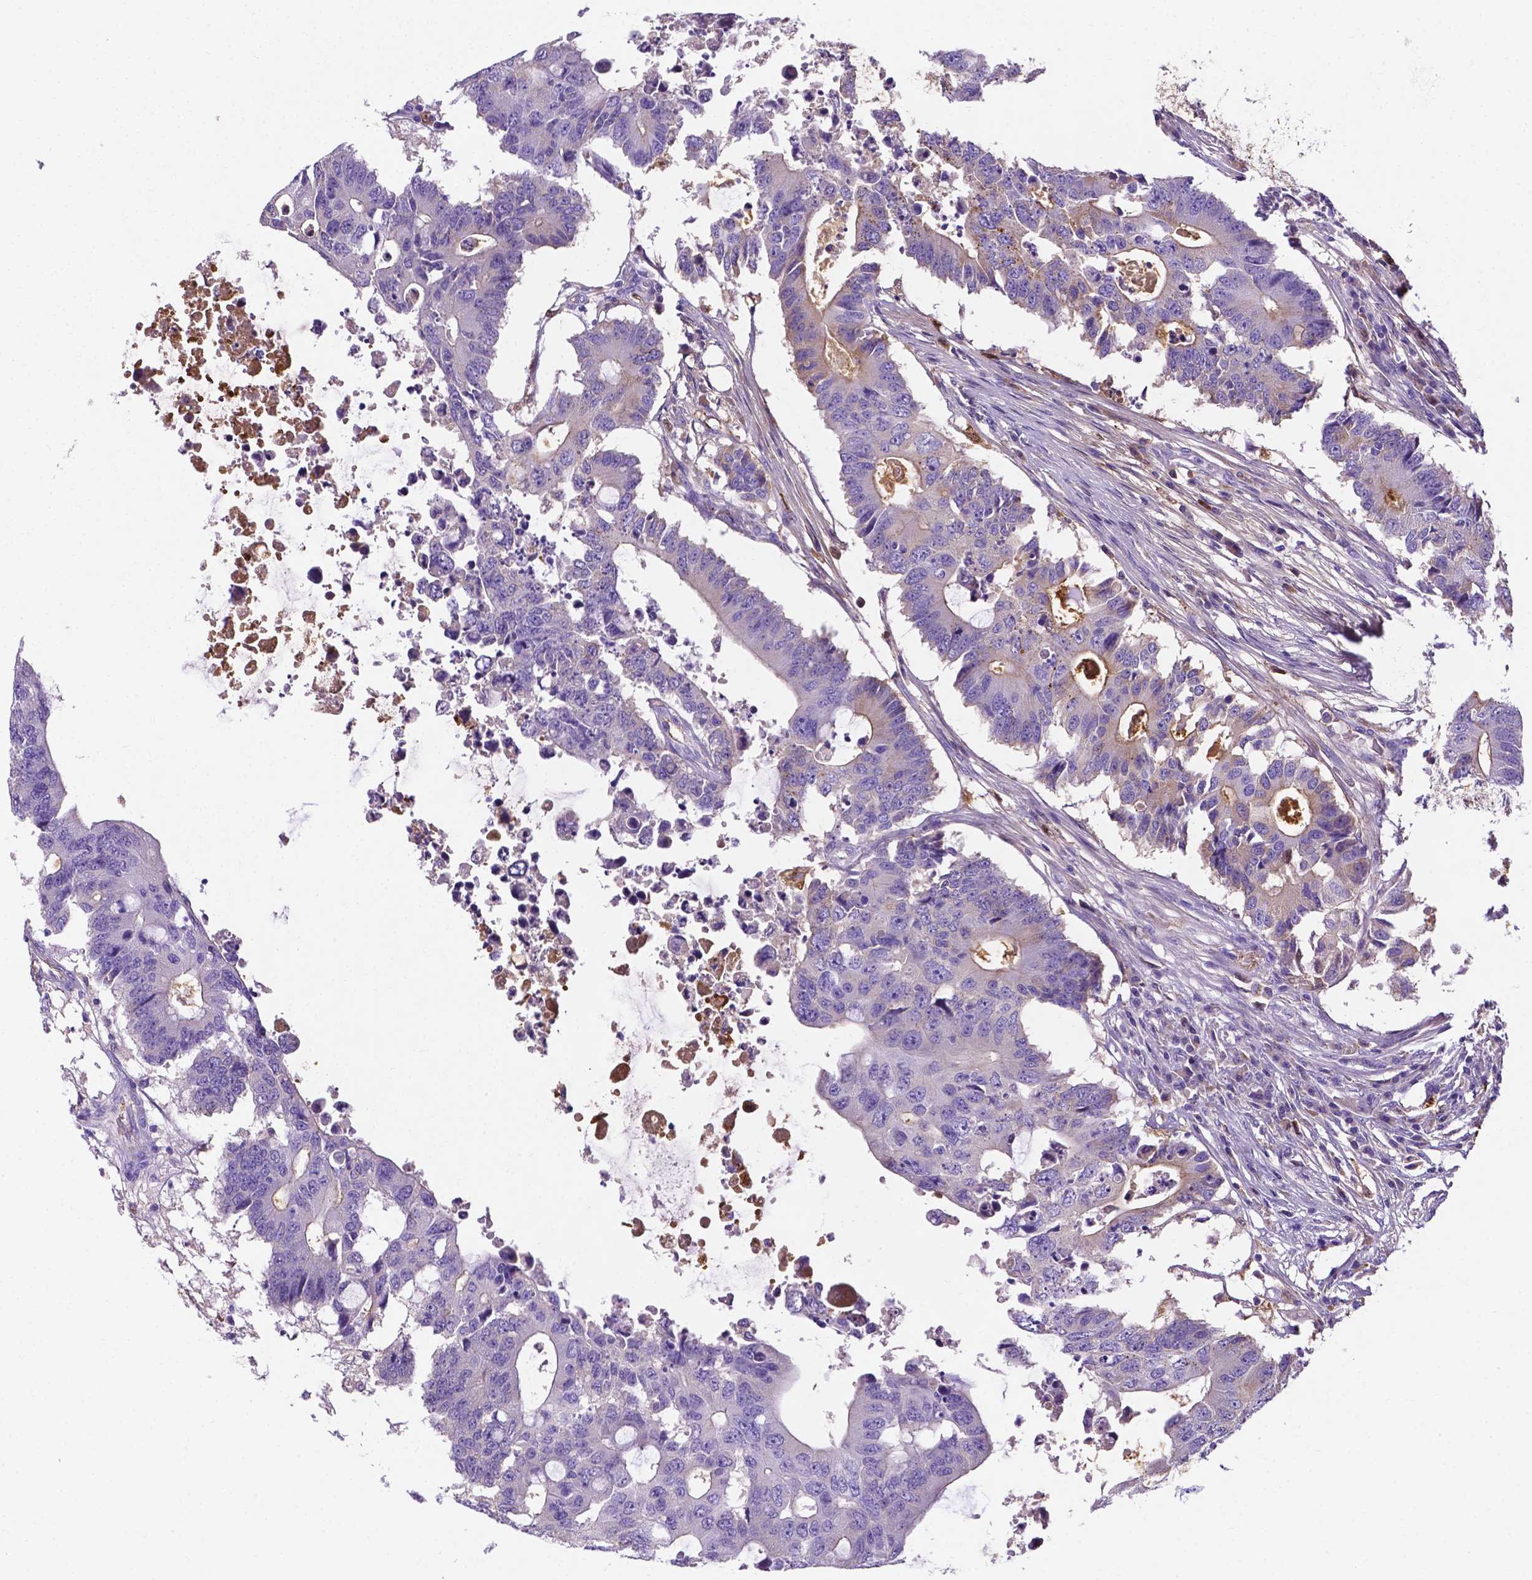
{"staining": {"intensity": "negative", "quantity": "none", "location": "none"}, "tissue": "colorectal cancer", "cell_type": "Tumor cells", "image_type": "cancer", "snomed": [{"axis": "morphology", "description": "Adenocarcinoma, NOS"}, {"axis": "topography", "description": "Colon"}], "caption": "An IHC image of colorectal cancer is shown. There is no staining in tumor cells of colorectal cancer.", "gene": "APOE", "patient": {"sex": "male", "age": 71}}